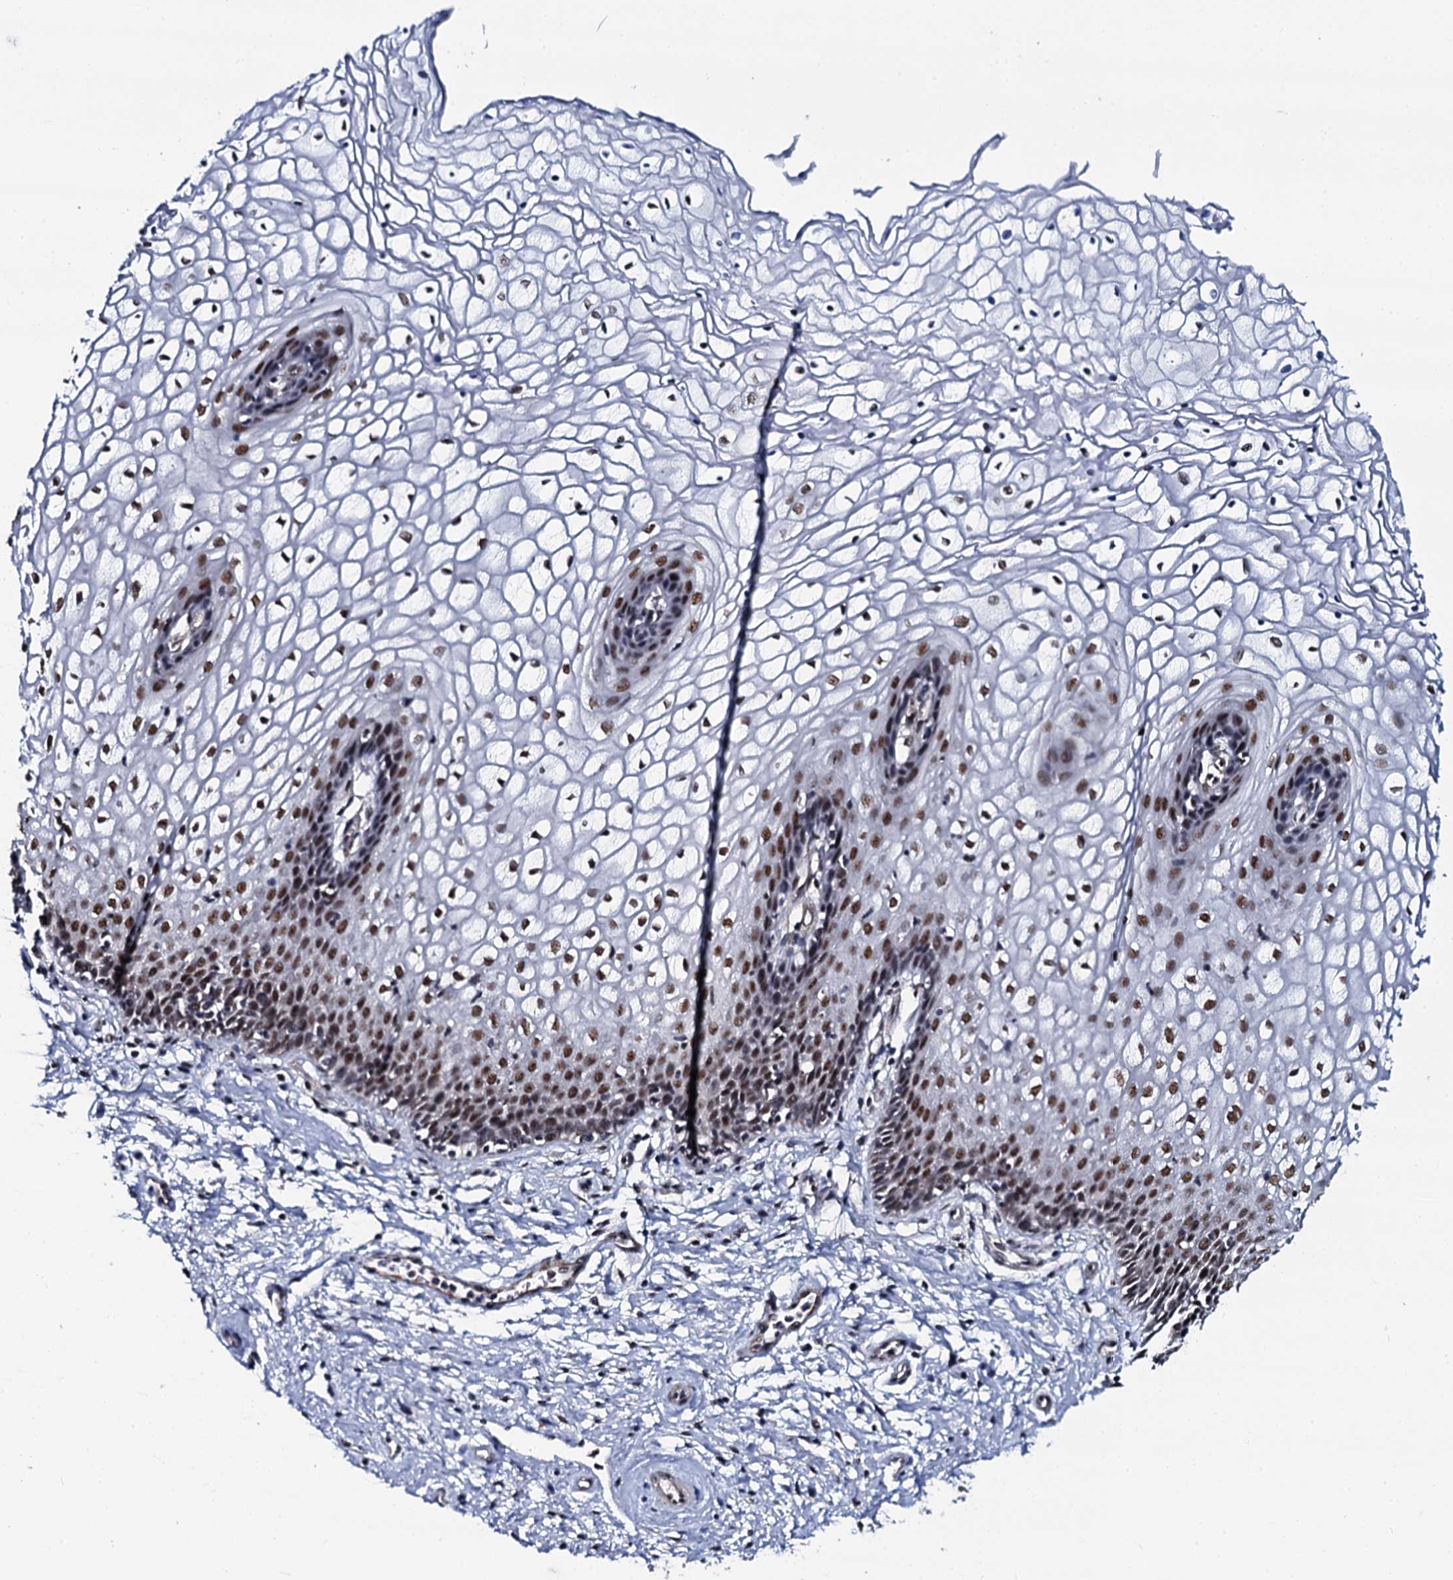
{"staining": {"intensity": "moderate", "quantity": ">75%", "location": "nuclear"}, "tissue": "vagina", "cell_type": "Squamous epithelial cells", "image_type": "normal", "snomed": [{"axis": "morphology", "description": "Normal tissue, NOS"}, {"axis": "topography", "description": "Vagina"}], "caption": "High-magnification brightfield microscopy of normal vagina stained with DAB (3,3'-diaminobenzidine) (brown) and counterstained with hematoxylin (blue). squamous epithelial cells exhibit moderate nuclear positivity is present in approximately>75% of cells. Immunohistochemistry (ihc) stains the protein of interest in brown and the nuclei are stained blue.", "gene": "CWC15", "patient": {"sex": "female", "age": 34}}